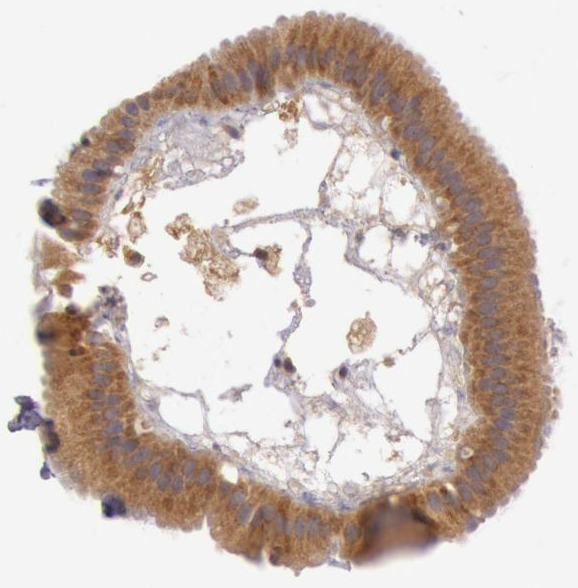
{"staining": {"intensity": "moderate", "quantity": ">75%", "location": "cytoplasmic/membranous"}, "tissue": "gallbladder", "cell_type": "Glandular cells", "image_type": "normal", "snomed": [{"axis": "morphology", "description": "Normal tissue, NOS"}, {"axis": "topography", "description": "Gallbladder"}], "caption": "A brown stain shows moderate cytoplasmic/membranous staining of a protein in glandular cells of normal gallbladder.", "gene": "CHUK", "patient": {"sex": "female", "age": 63}}